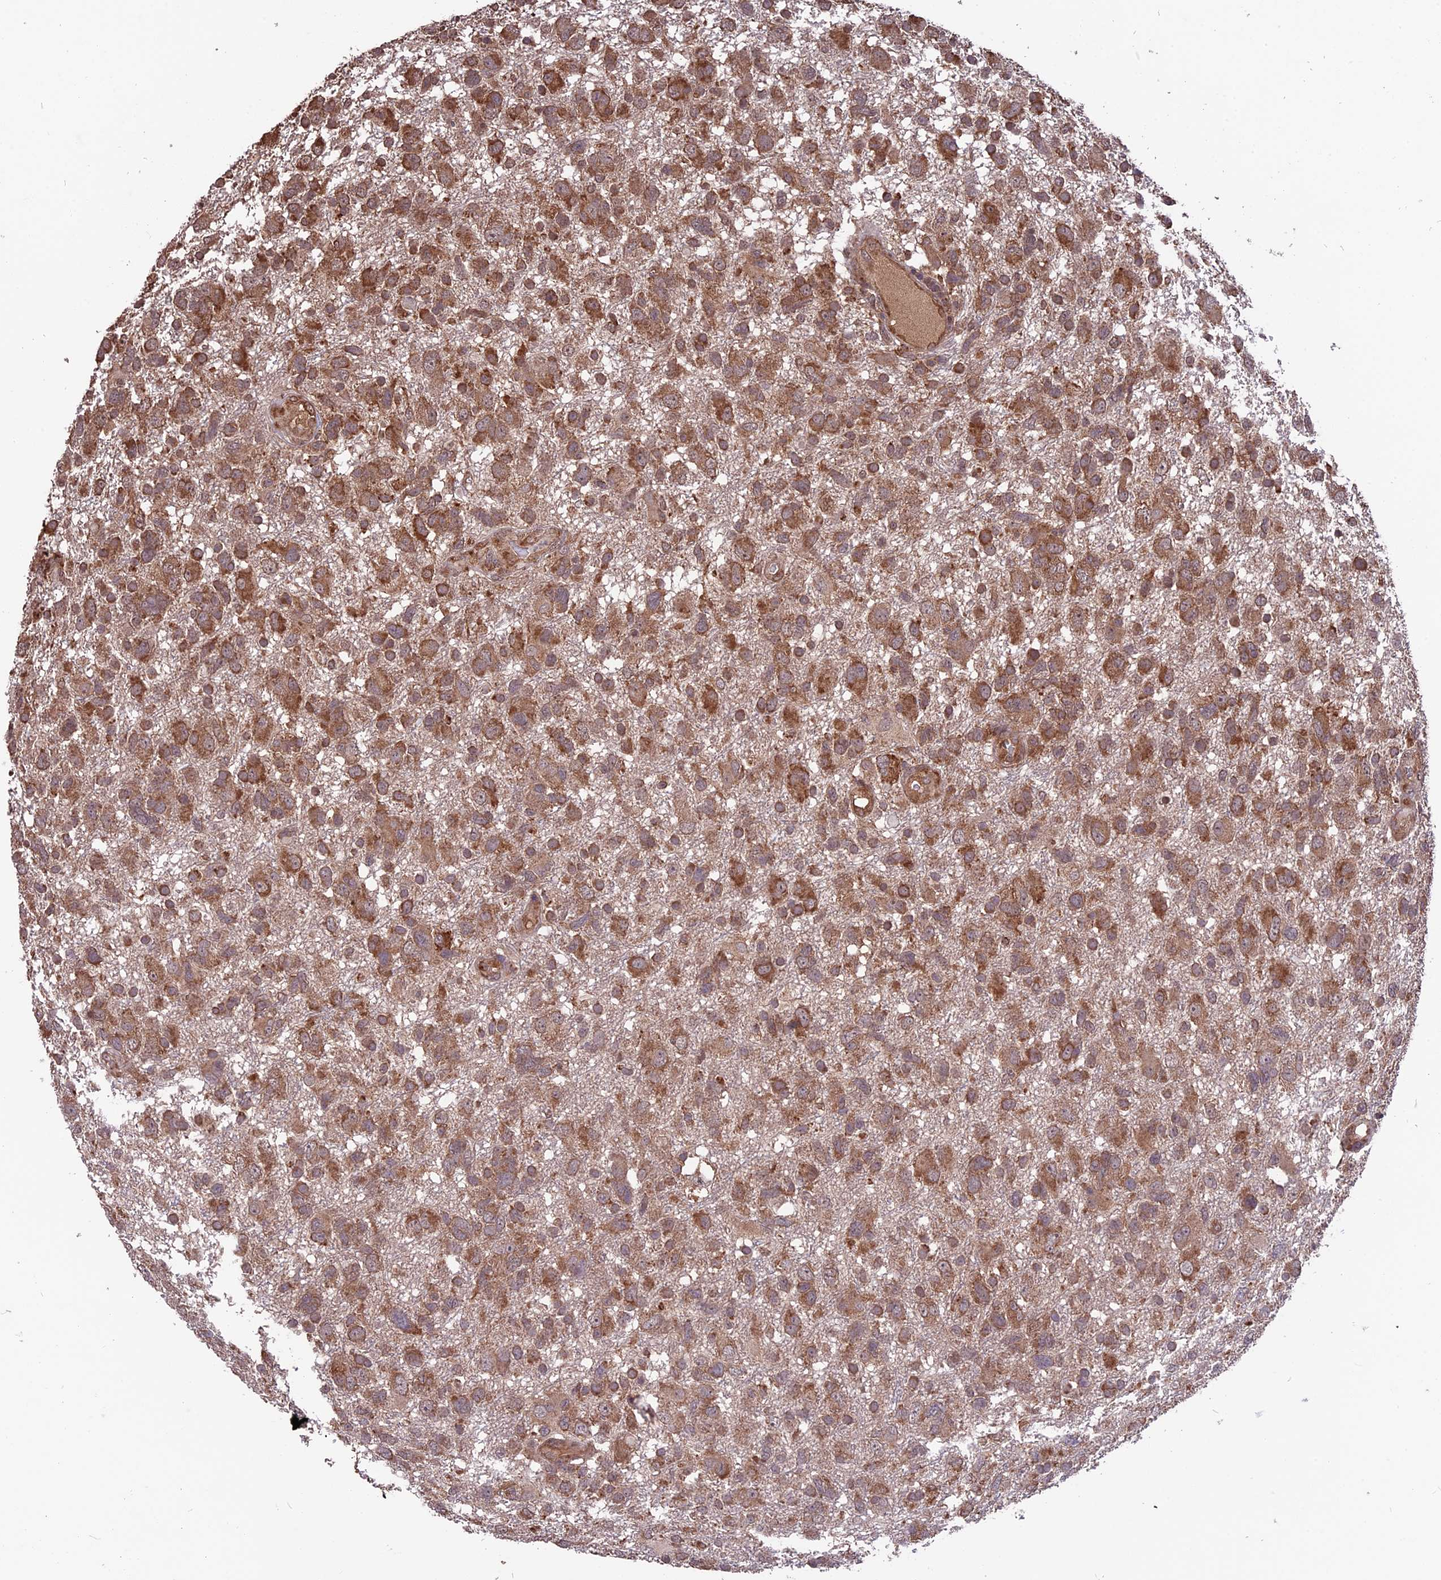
{"staining": {"intensity": "moderate", "quantity": ">75%", "location": "cytoplasmic/membranous"}, "tissue": "glioma", "cell_type": "Tumor cells", "image_type": "cancer", "snomed": [{"axis": "morphology", "description": "Glioma, malignant, High grade"}, {"axis": "topography", "description": "Brain"}], "caption": "A brown stain shows moderate cytoplasmic/membranous expression of a protein in malignant high-grade glioma tumor cells.", "gene": "ZNF598", "patient": {"sex": "male", "age": 61}}